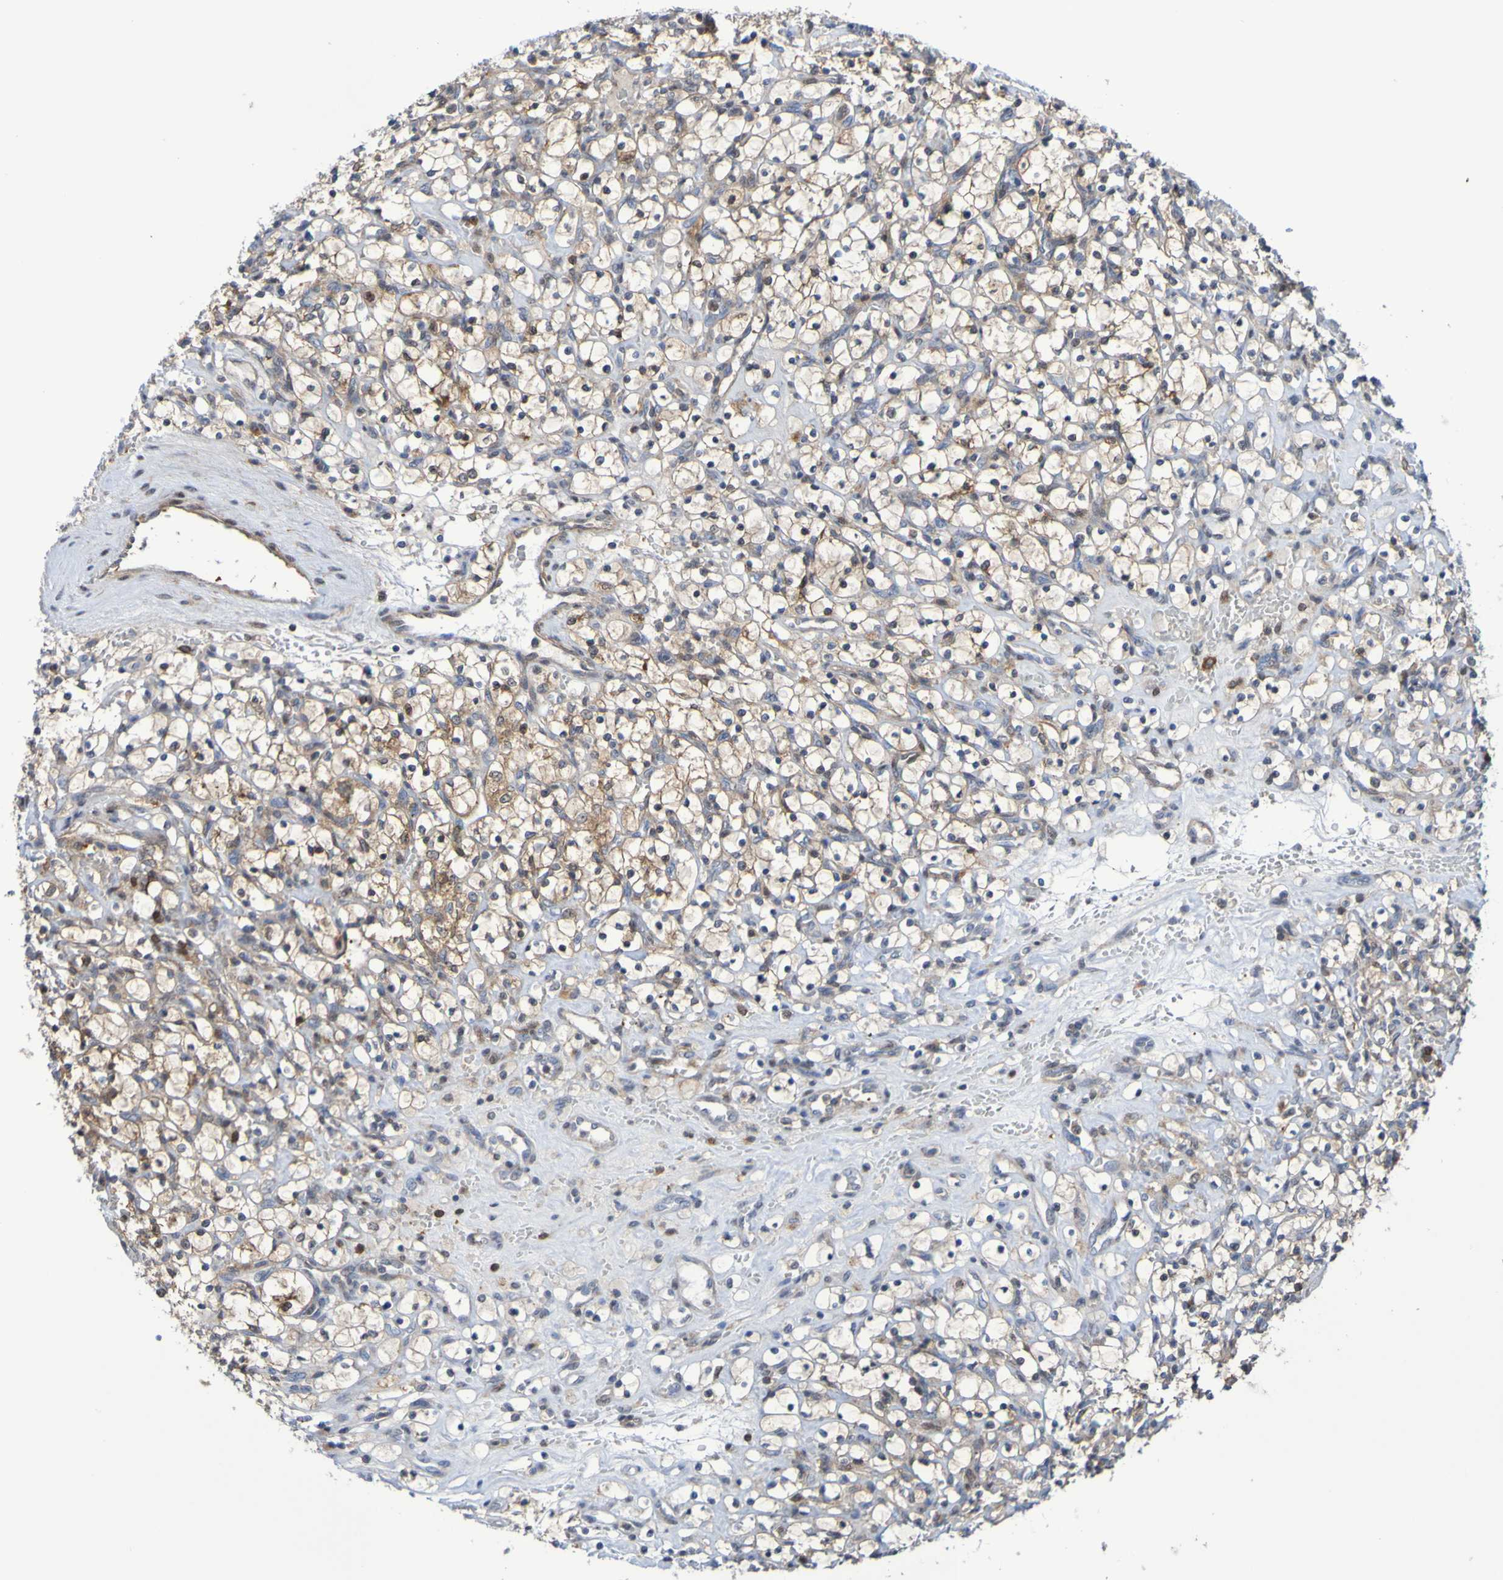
{"staining": {"intensity": "weak", "quantity": ">75%", "location": "cytoplasmic/membranous"}, "tissue": "renal cancer", "cell_type": "Tumor cells", "image_type": "cancer", "snomed": [{"axis": "morphology", "description": "Adenocarcinoma, NOS"}, {"axis": "topography", "description": "Kidney"}], "caption": "A high-resolution micrograph shows immunohistochemistry (IHC) staining of renal adenocarcinoma, which reveals weak cytoplasmic/membranous staining in about >75% of tumor cells. The protein is shown in brown color, while the nuclei are stained blue.", "gene": "ATIC", "patient": {"sex": "female", "age": 69}}